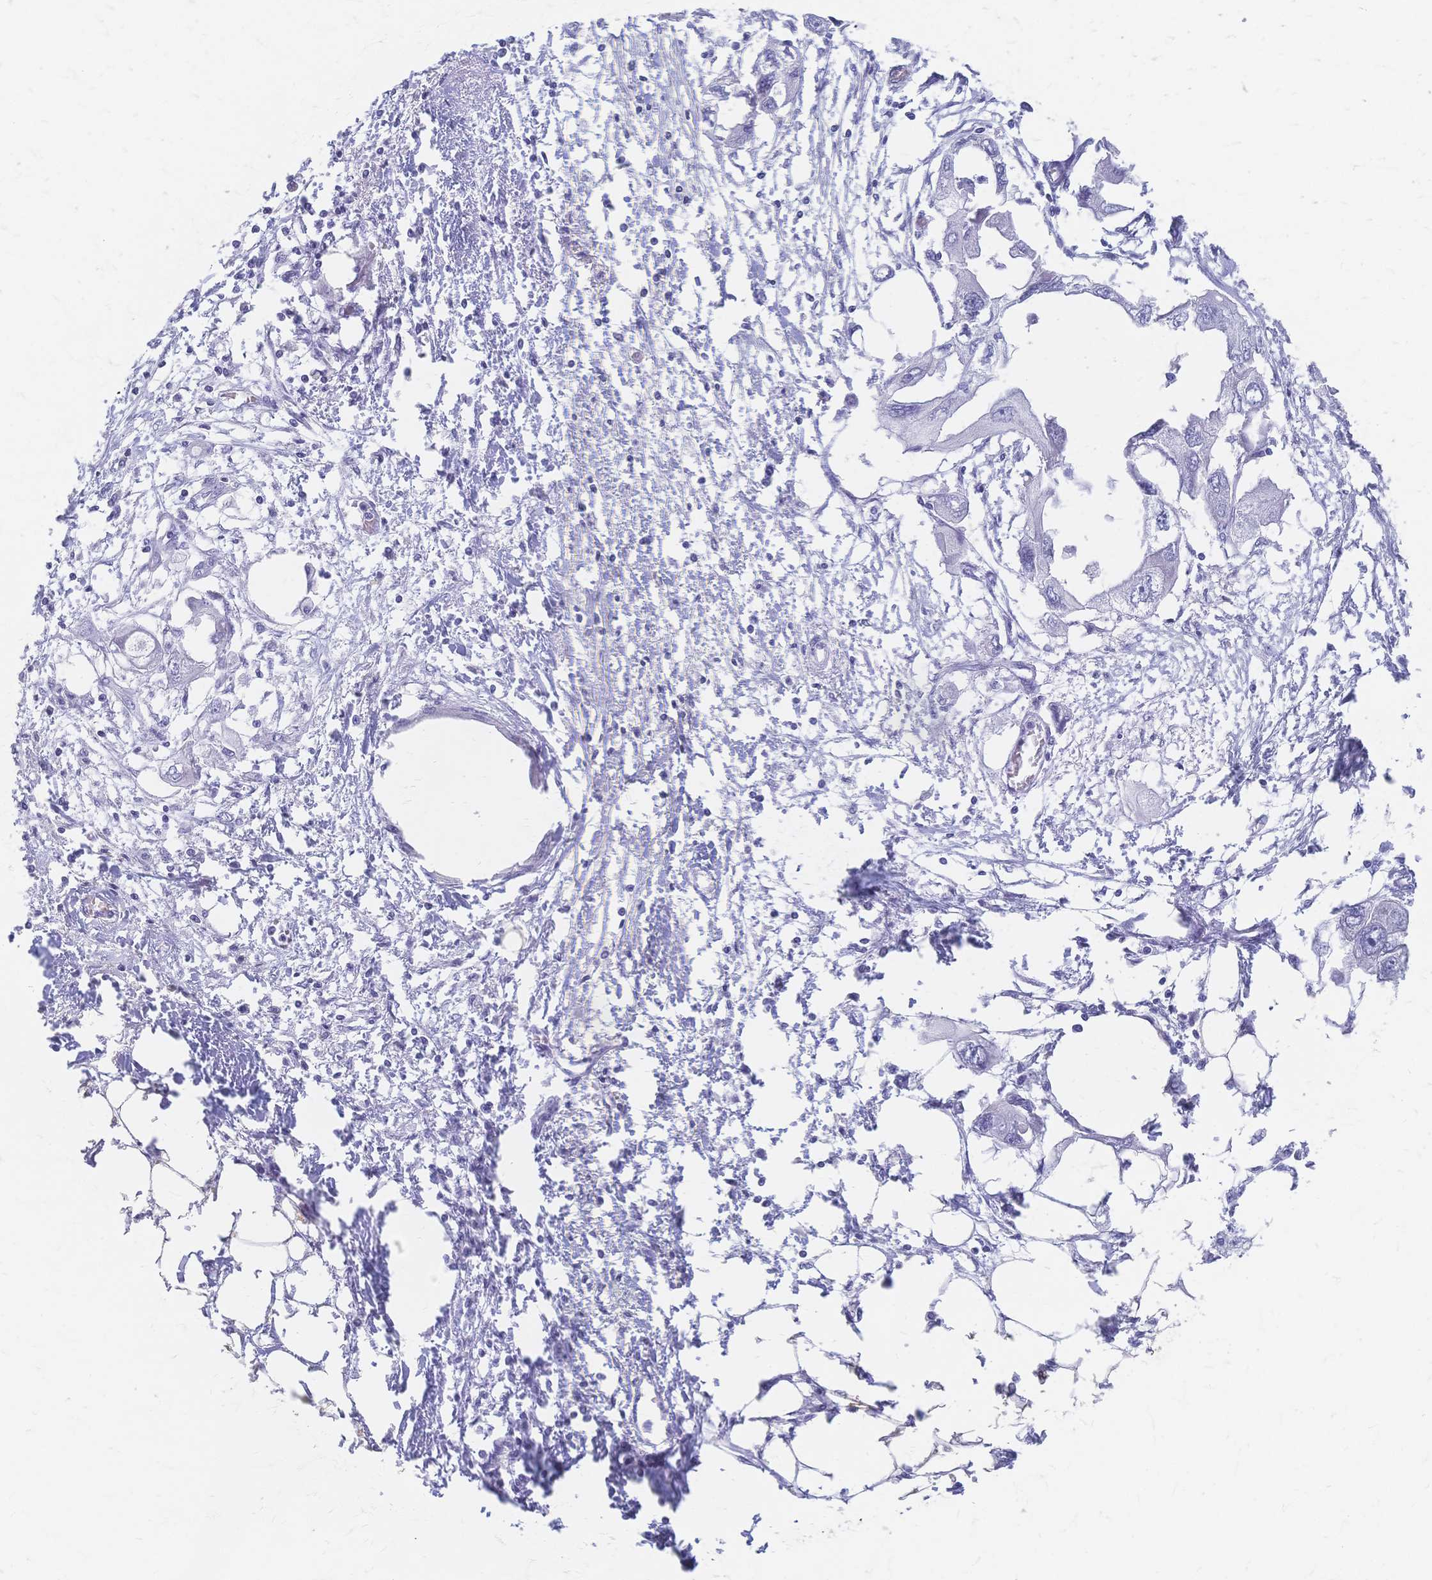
{"staining": {"intensity": "negative", "quantity": "none", "location": "none"}, "tissue": "endometrial cancer", "cell_type": "Tumor cells", "image_type": "cancer", "snomed": [{"axis": "morphology", "description": "Adenocarcinoma, NOS"}, {"axis": "morphology", "description": "Adenocarcinoma, metastatic, NOS"}, {"axis": "topography", "description": "Adipose tissue"}, {"axis": "topography", "description": "Endometrium"}], "caption": "Endometrial cancer (metastatic adenocarcinoma) was stained to show a protein in brown. There is no significant expression in tumor cells. Brightfield microscopy of immunohistochemistry stained with DAB (brown) and hematoxylin (blue), captured at high magnification.", "gene": "CYB5A", "patient": {"sex": "female", "age": 67}}